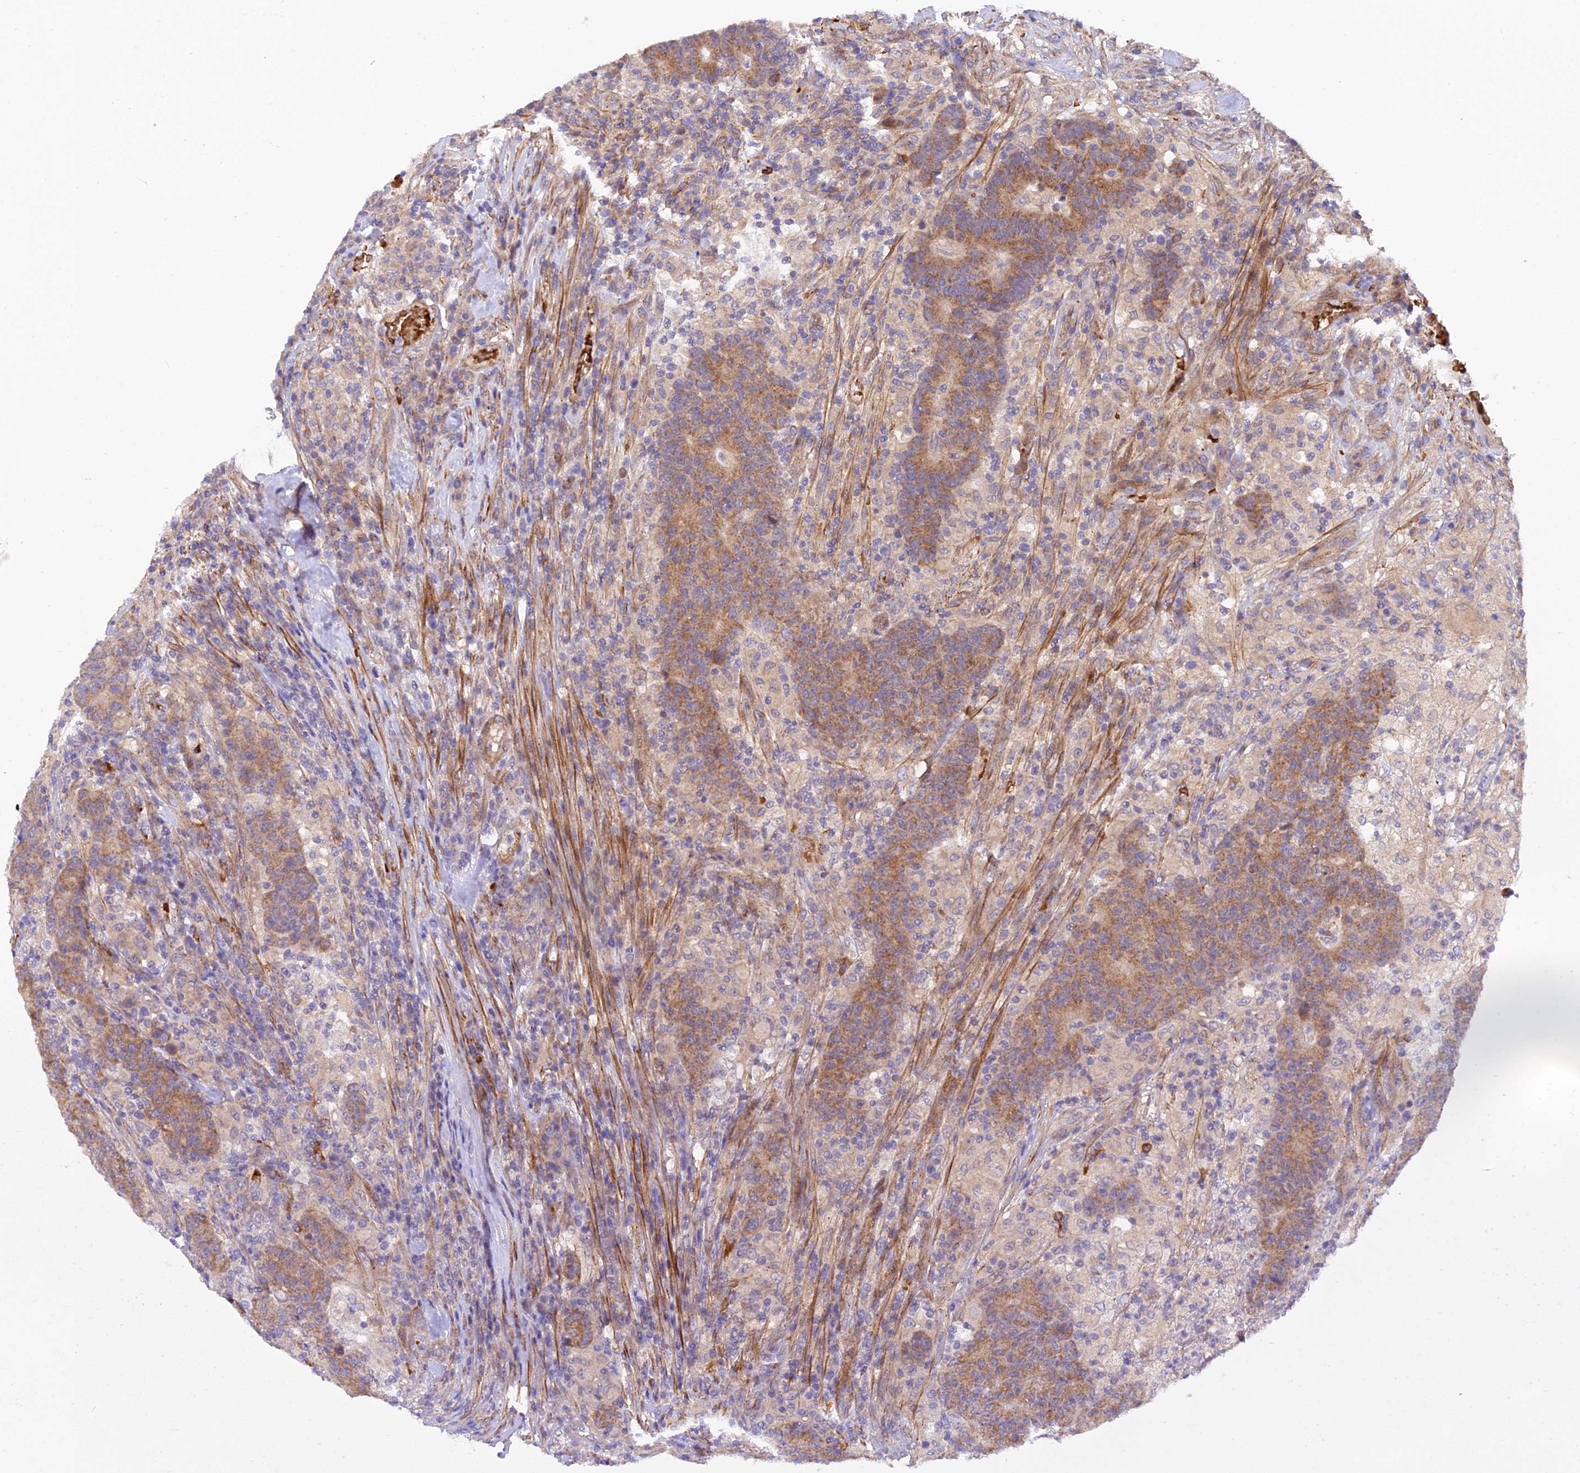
{"staining": {"intensity": "moderate", "quantity": ">75%", "location": "cytoplasmic/membranous"}, "tissue": "colorectal cancer", "cell_type": "Tumor cells", "image_type": "cancer", "snomed": [{"axis": "morphology", "description": "Adenocarcinoma, NOS"}, {"axis": "topography", "description": "Colon"}], "caption": "A photomicrograph of human colorectal adenocarcinoma stained for a protein exhibits moderate cytoplasmic/membranous brown staining in tumor cells. (IHC, brightfield microscopy, high magnification).", "gene": "WDFY4", "patient": {"sex": "female", "age": 75}}